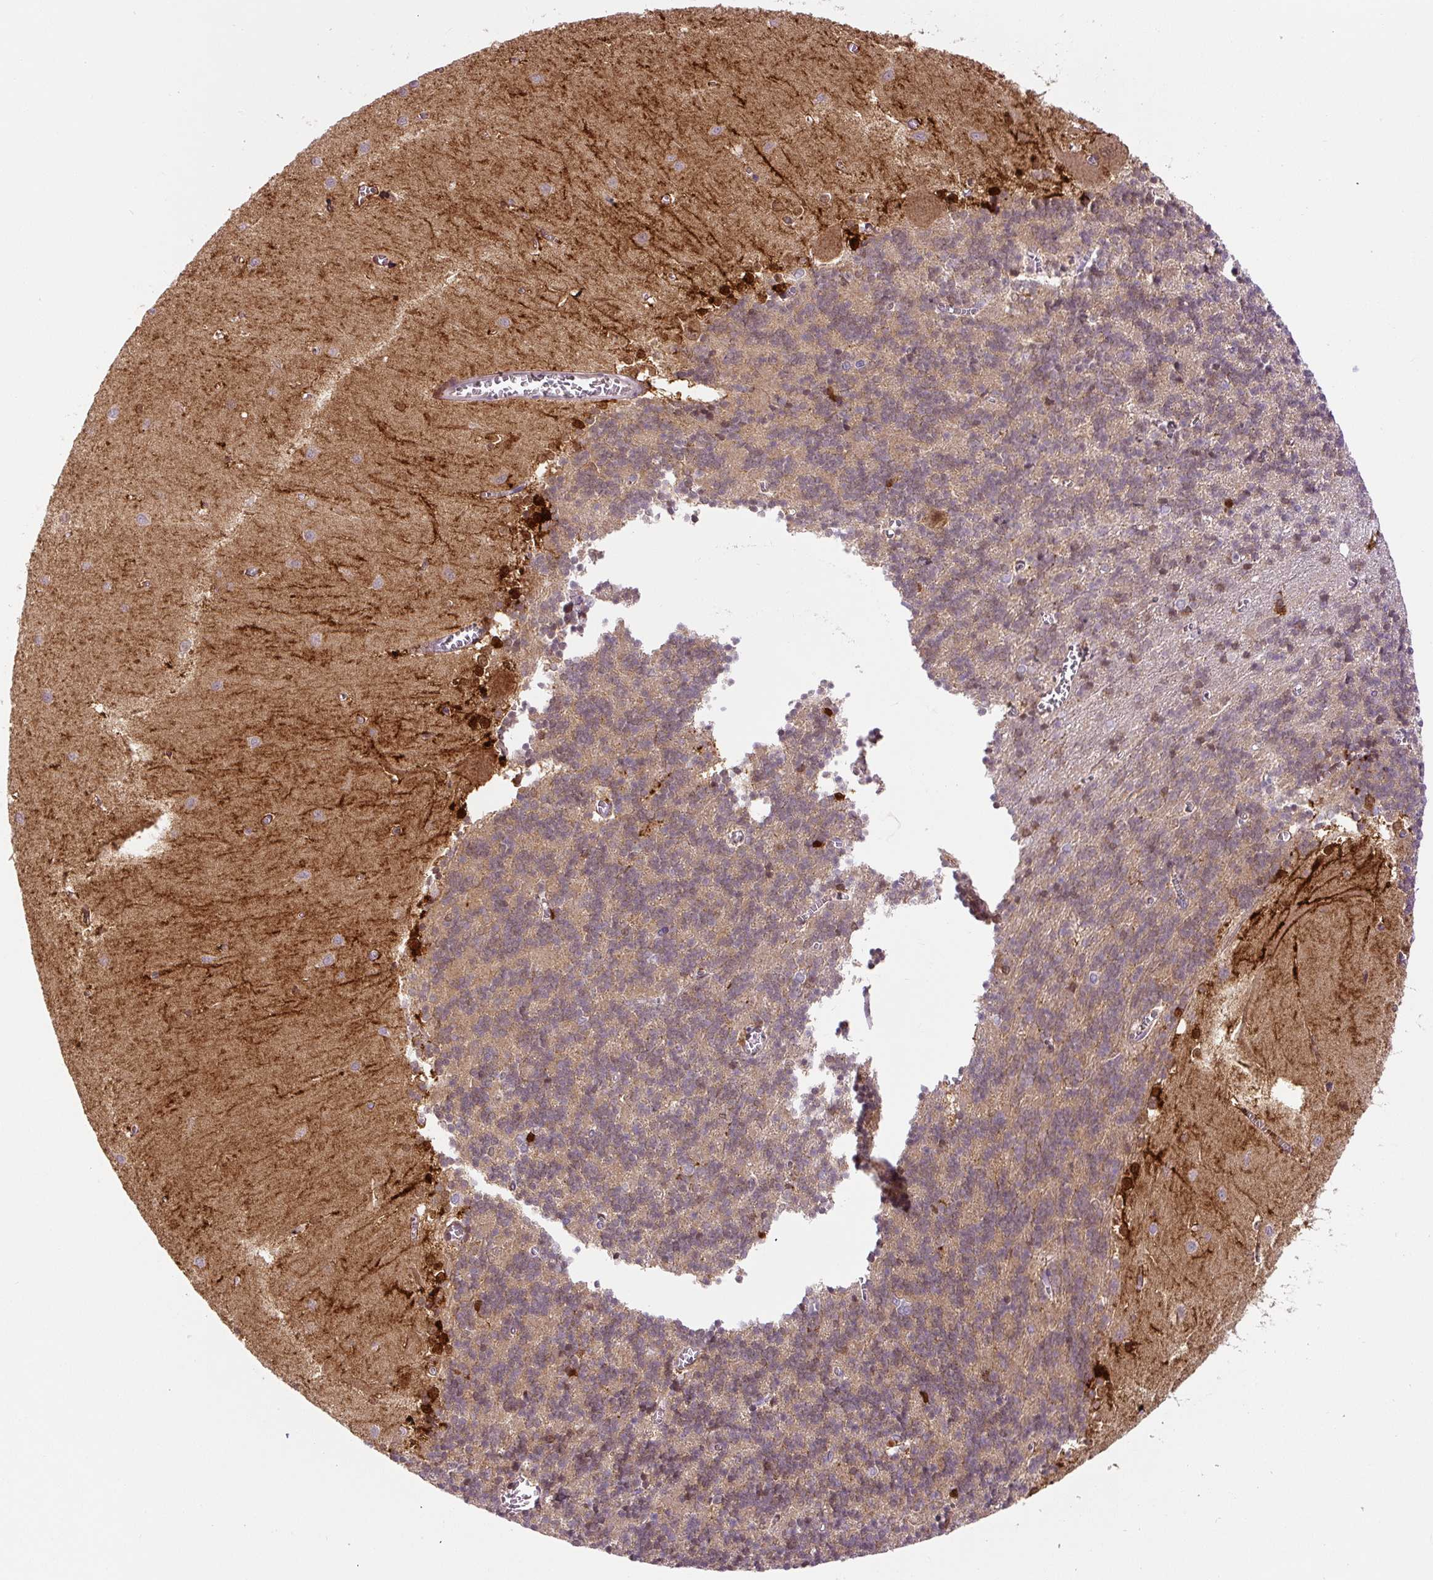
{"staining": {"intensity": "moderate", "quantity": "25%-75%", "location": "cytoplasmic/membranous"}, "tissue": "cerebellum", "cell_type": "Cells in granular layer", "image_type": "normal", "snomed": [{"axis": "morphology", "description": "Normal tissue, NOS"}, {"axis": "topography", "description": "Cerebellum"}], "caption": "The histopathology image displays a brown stain indicating the presence of a protein in the cytoplasmic/membranous of cells in granular layer in cerebellum. (DAB (3,3'-diaminobenzidine) = brown stain, brightfield microscopy at high magnification).", "gene": "FABP7", "patient": {"sex": "male", "age": 37}}